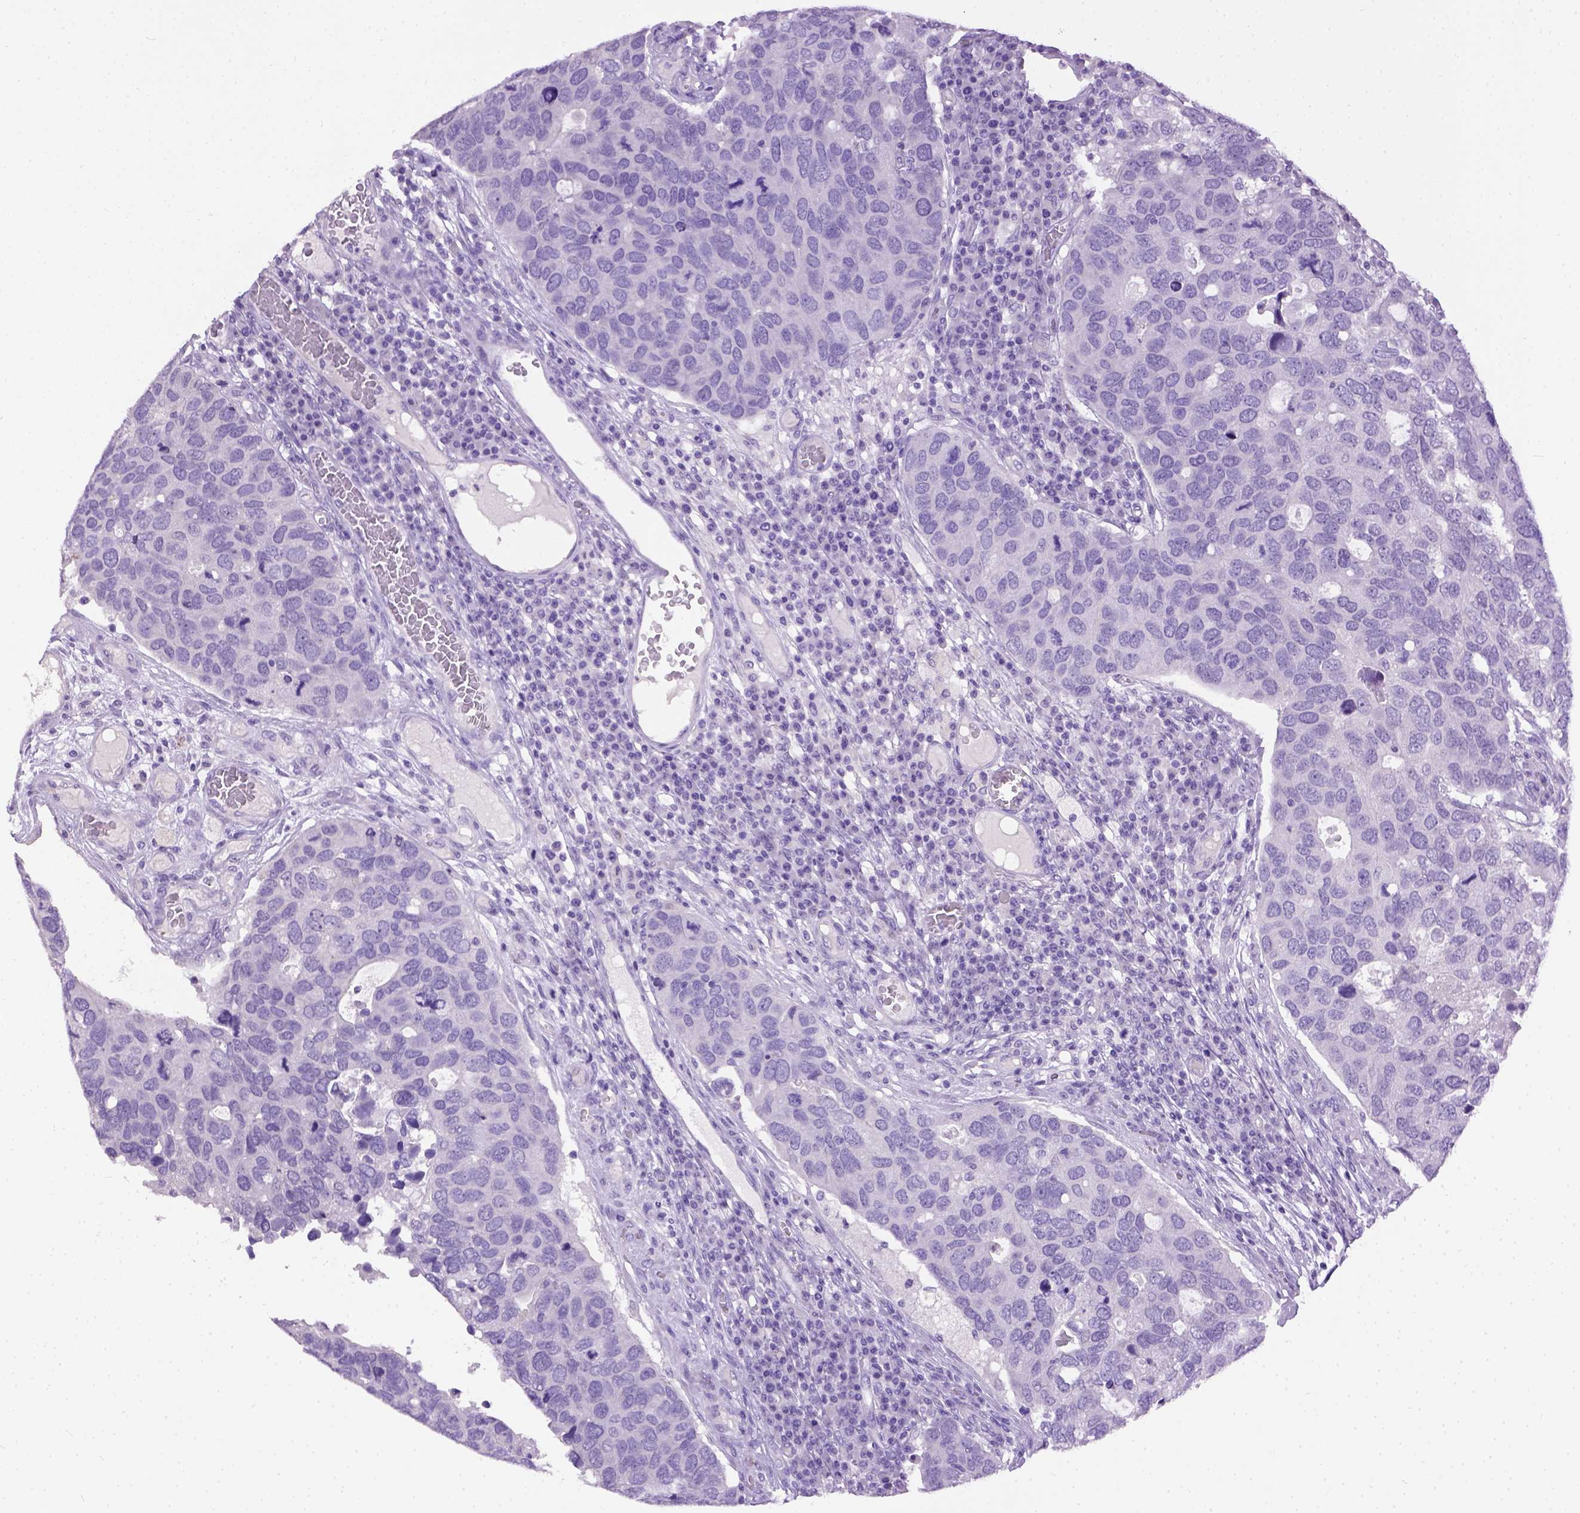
{"staining": {"intensity": "negative", "quantity": "none", "location": "none"}, "tissue": "breast cancer", "cell_type": "Tumor cells", "image_type": "cancer", "snomed": [{"axis": "morphology", "description": "Duct carcinoma"}, {"axis": "topography", "description": "Breast"}], "caption": "A photomicrograph of human breast cancer is negative for staining in tumor cells.", "gene": "CYP24A1", "patient": {"sex": "female", "age": 83}}